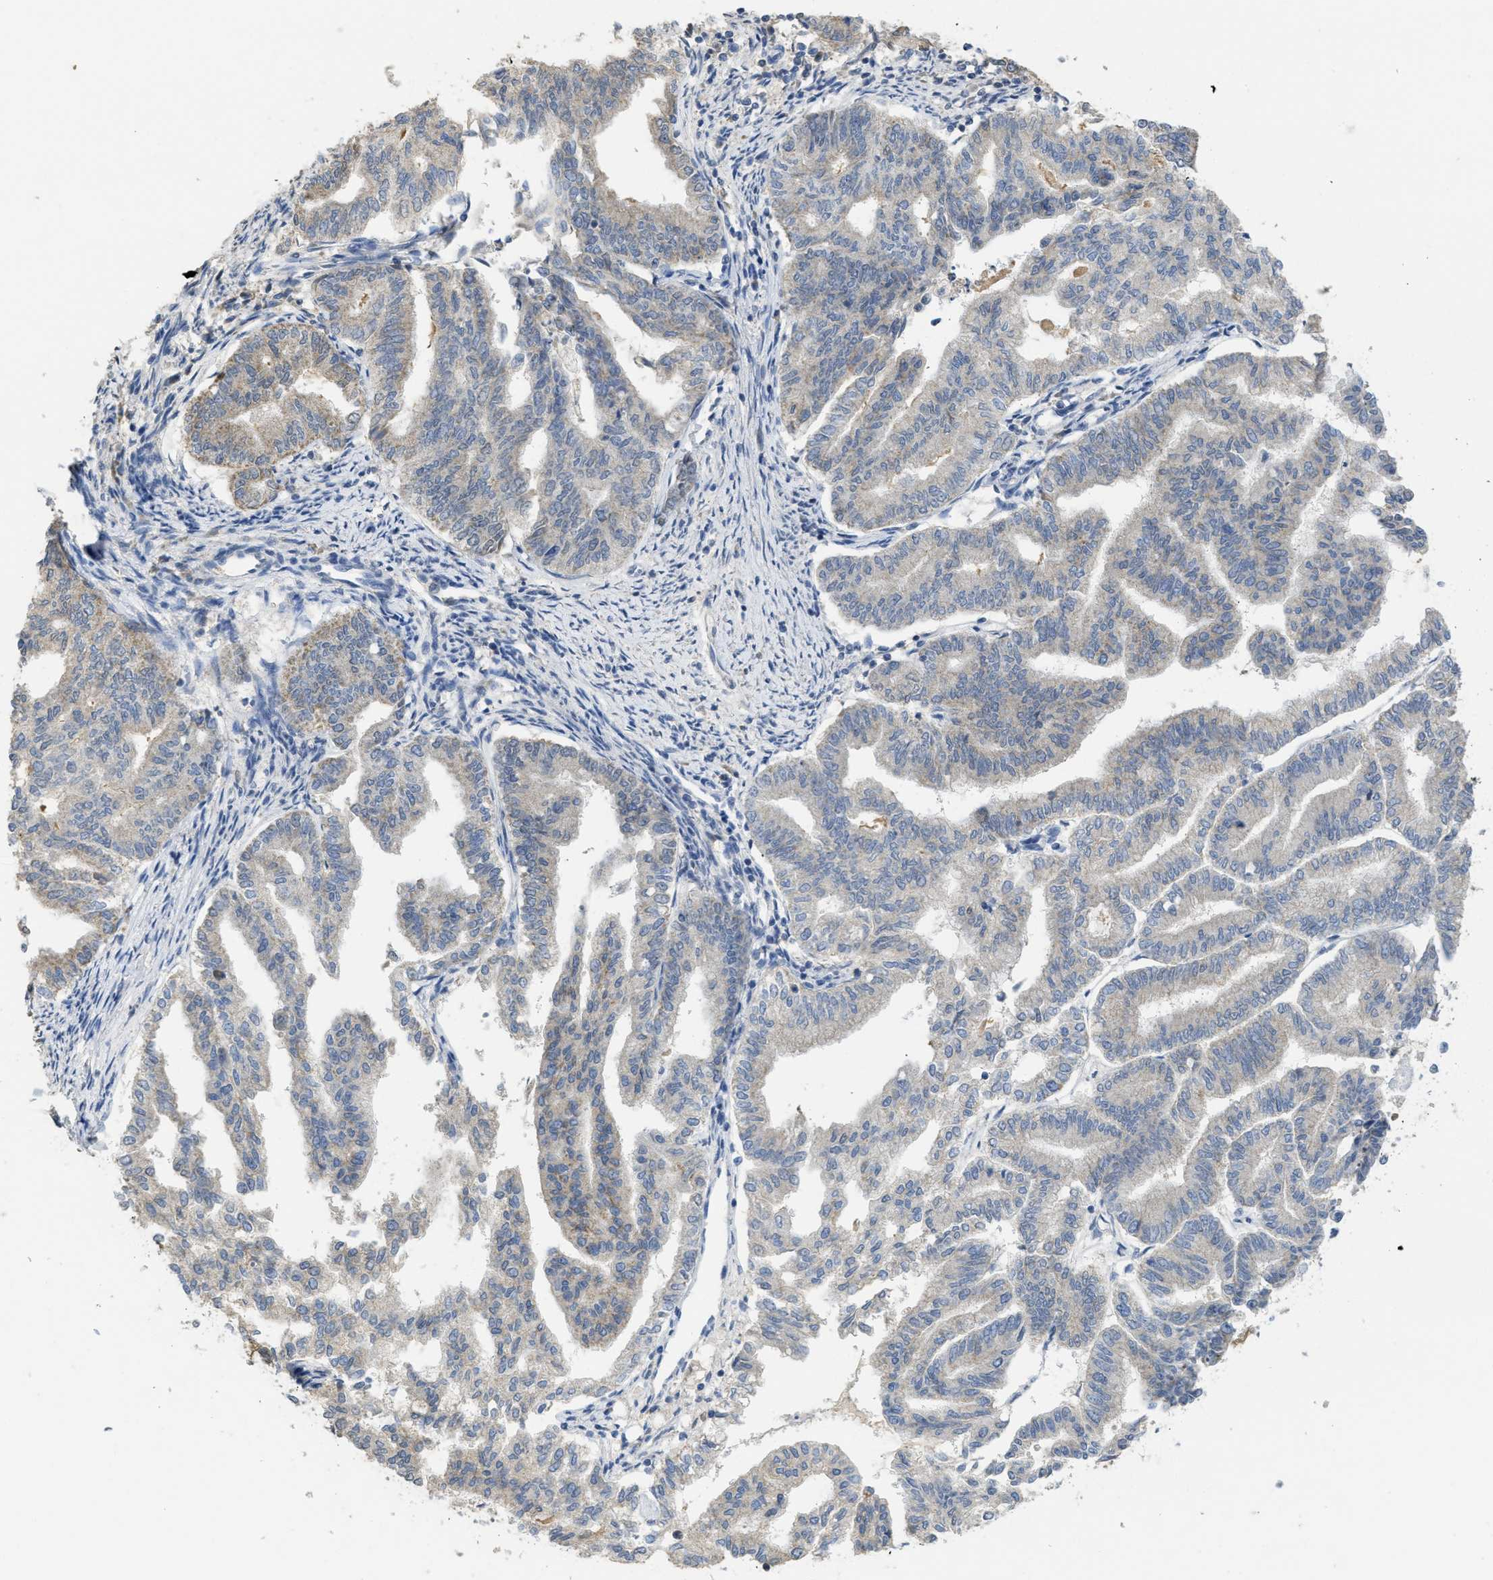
{"staining": {"intensity": "weak", "quantity": "25%-75%", "location": "cytoplasmic/membranous"}, "tissue": "endometrial cancer", "cell_type": "Tumor cells", "image_type": "cancer", "snomed": [{"axis": "morphology", "description": "Adenocarcinoma, NOS"}, {"axis": "topography", "description": "Endometrium"}], "caption": "About 25%-75% of tumor cells in endometrial adenocarcinoma reveal weak cytoplasmic/membranous protein staining as visualized by brown immunohistochemical staining.", "gene": "SFXN2", "patient": {"sex": "female", "age": 79}}